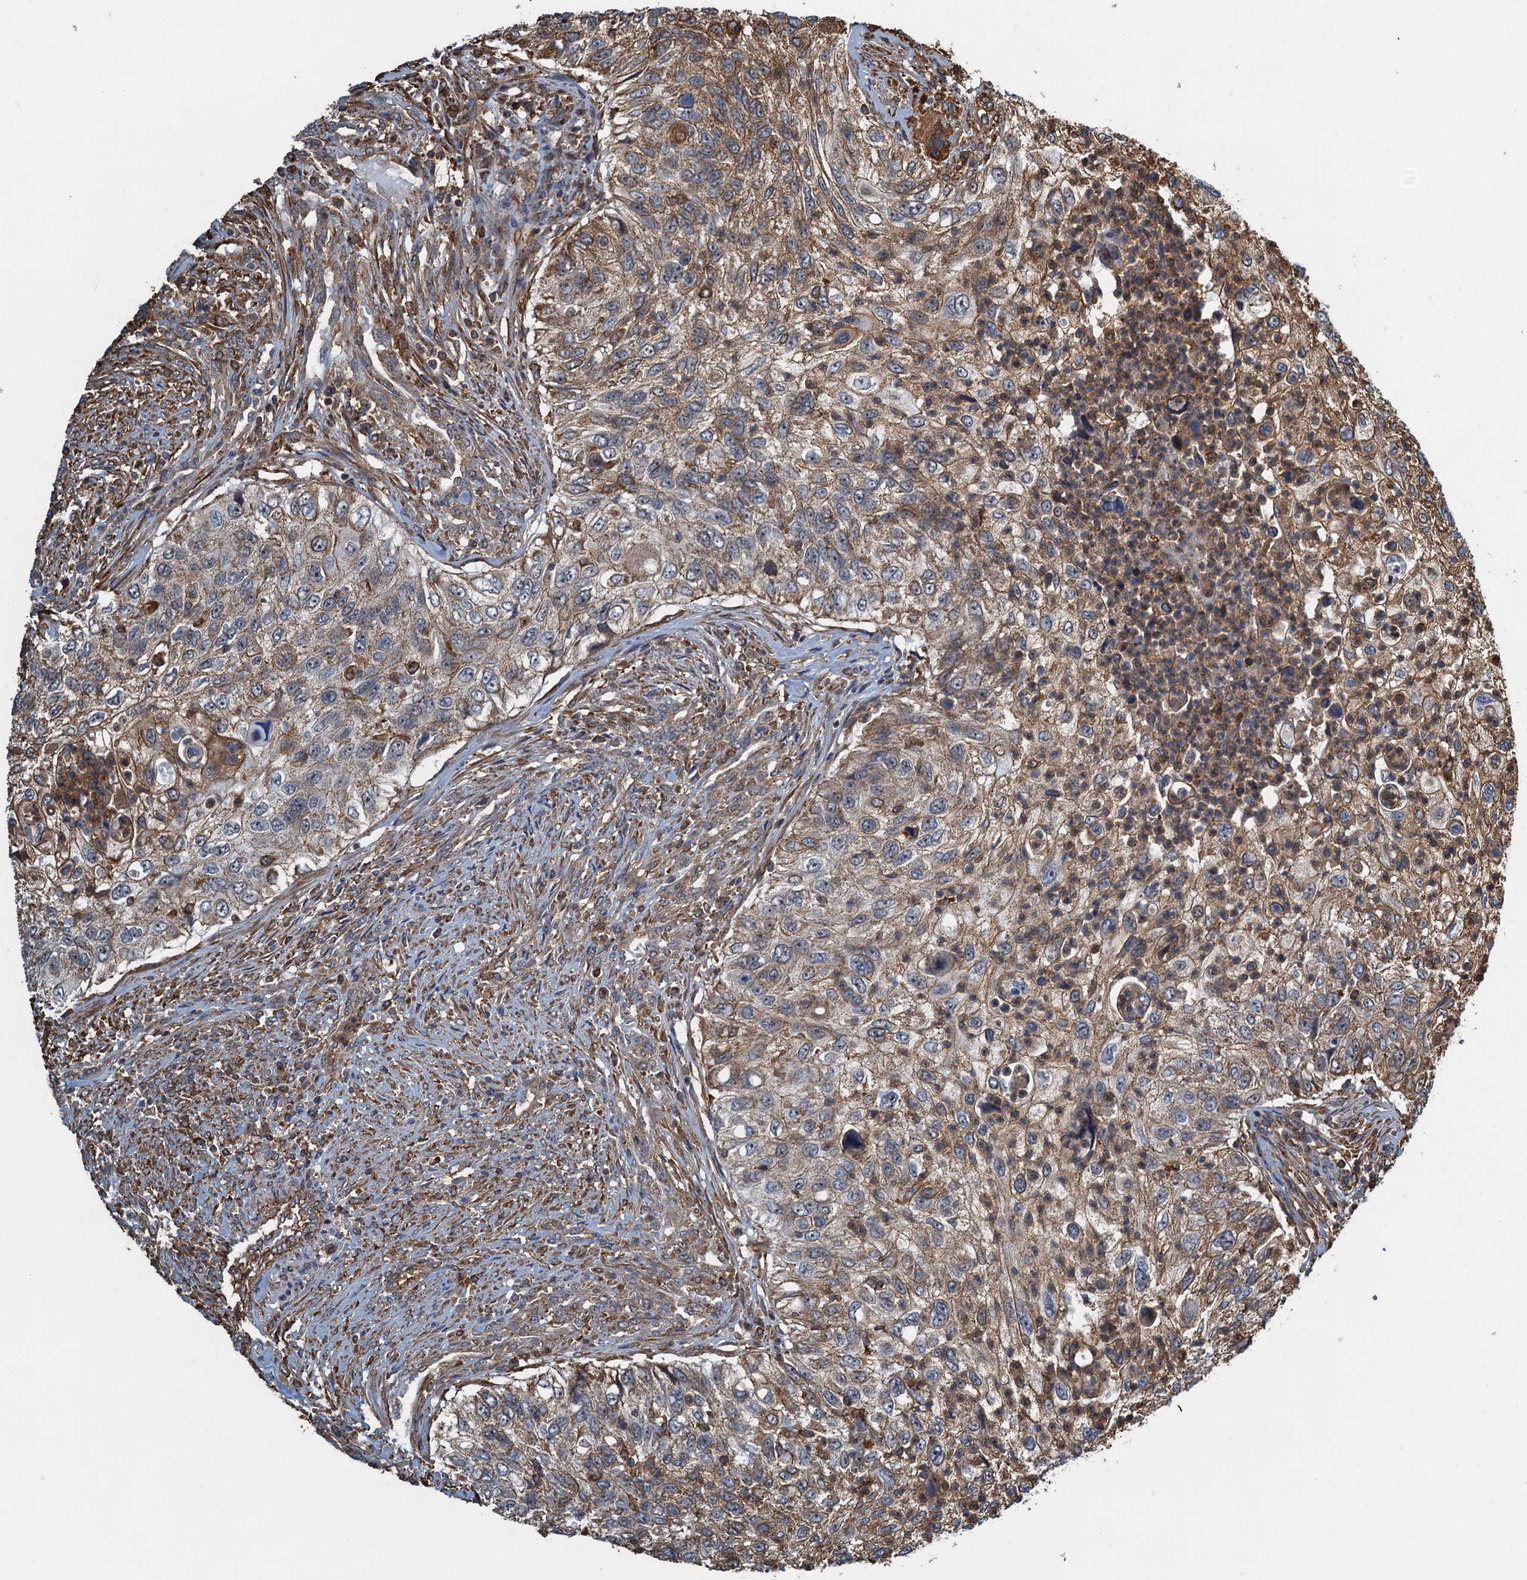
{"staining": {"intensity": "moderate", "quantity": ">75%", "location": "cytoplasmic/membranous"}, "tissue": "urothelial cancer", "cell_type": "Tumor cells", "image_type": "cancer", "snomed": [{"axis": "morphology", "description": "Urothelial carcinoma, High grade"}, {"axis": "topography", "description": "Urinary bladder"}], "caption": "The micrograph reveals immunohistochemical staining of high-grade urothelial carcinoma. There is moderate cytoplasmic/membranous positivity is seen in approximately >75% of tumor cells. Using DAB (brown) and hematoxylin (blue) stains, captured at high magnification using brightfield microscopy.", "gene": "WHAMM", "patient": {"sex": "female", "age": 60}}